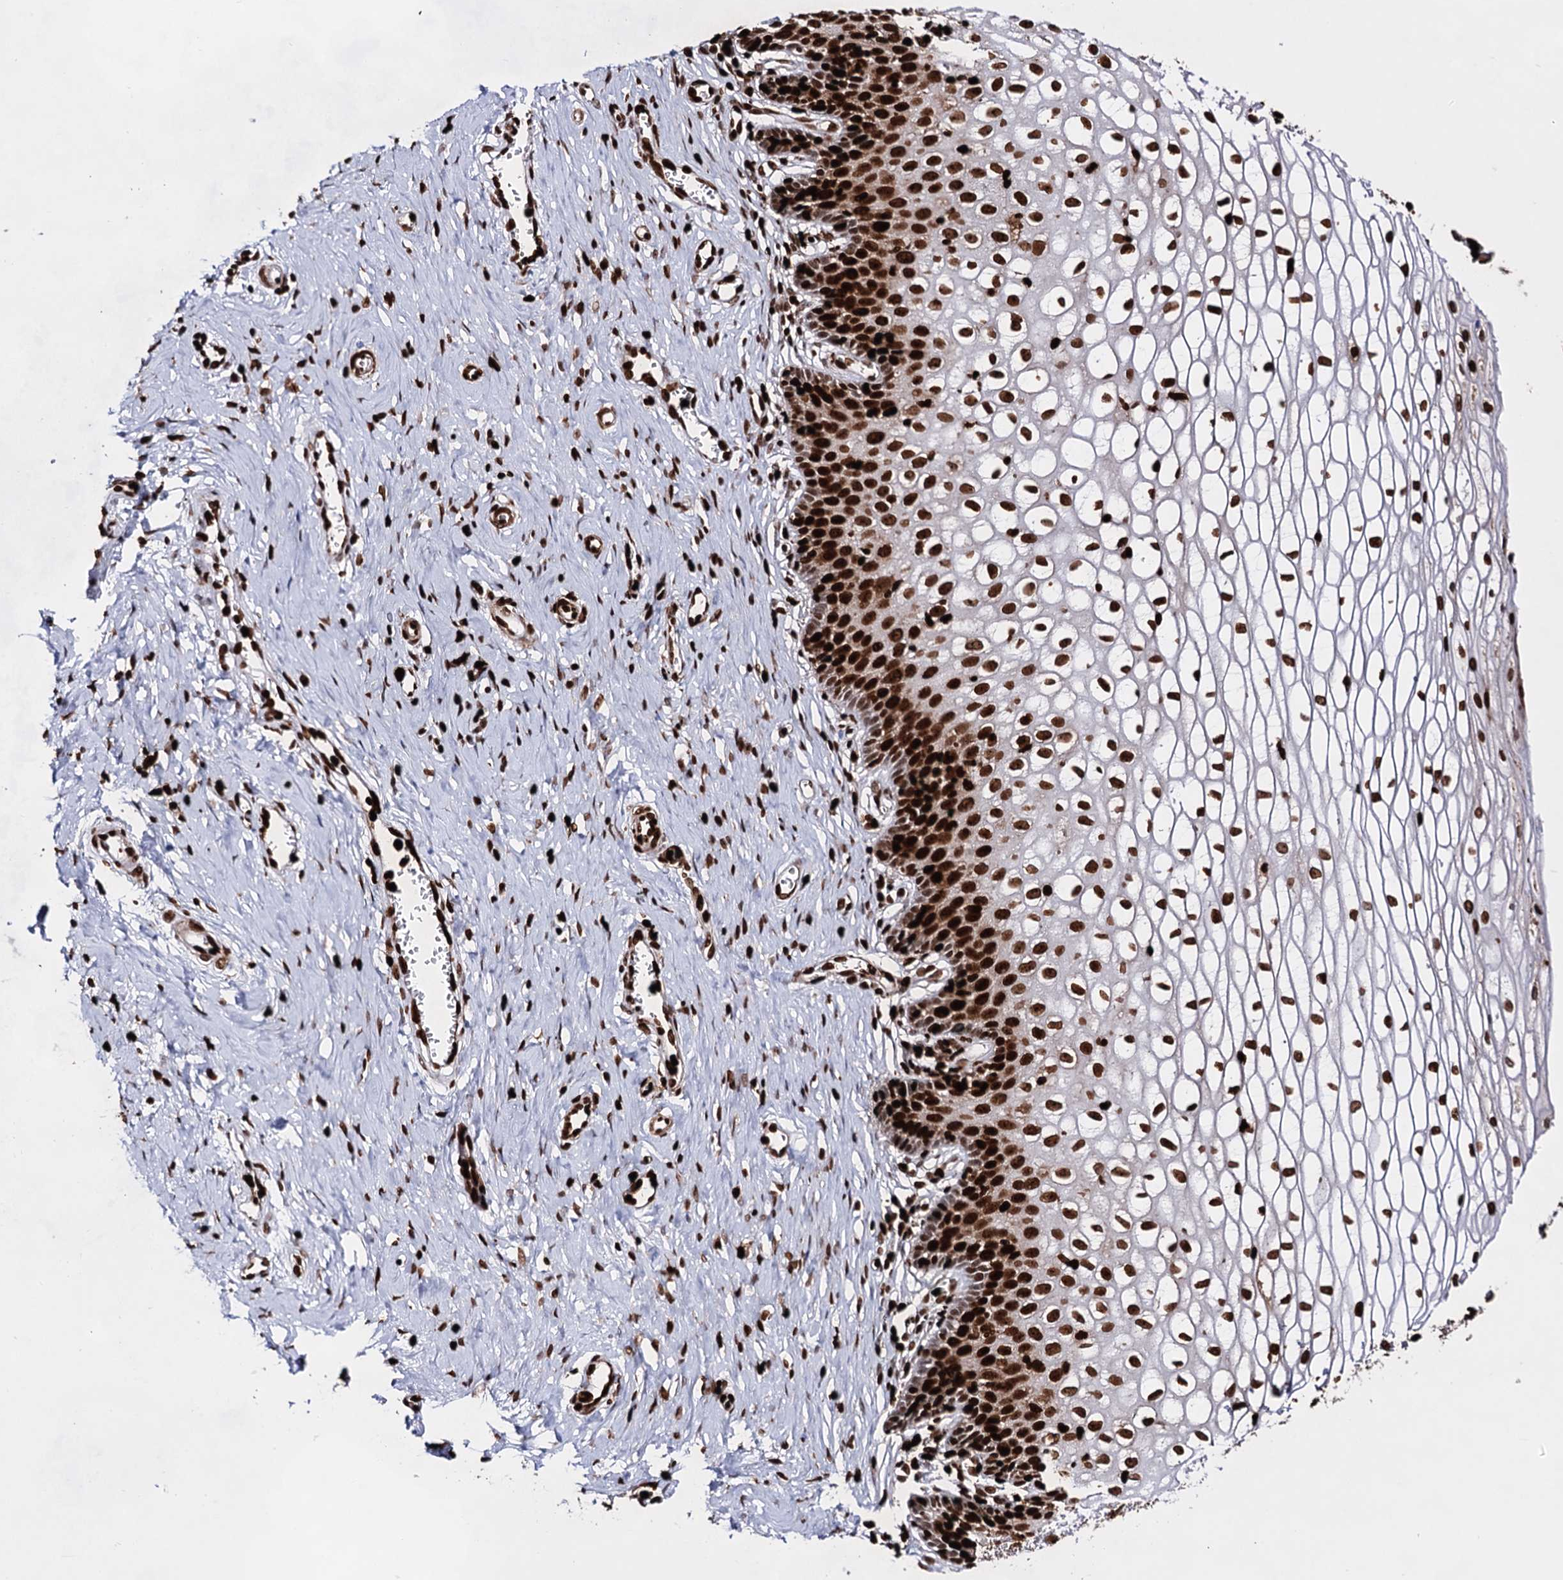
{"staining": {"intensity": "strong", "quantity": ">75%", "location": "nuclear"}, "tissue": "cervix", "cell_type": "Glandular cells", "image_type": "normal", "snomed": [{"axis": "morphology", "description": "Normal tissue, NOS"}, {"axis": "morphology", "description": "Adenocarcinoma, NOS"}, {"axis": "topography", "description": "Cervix"}], "caption": "This photomicrograph displays immunohistochemistry staining of unremarkable human cervix, with high strong nuclear staining in about >75% of glandular cells.", "gene": "HMGB2", "patient": {"sex": "female", "age": 29}}